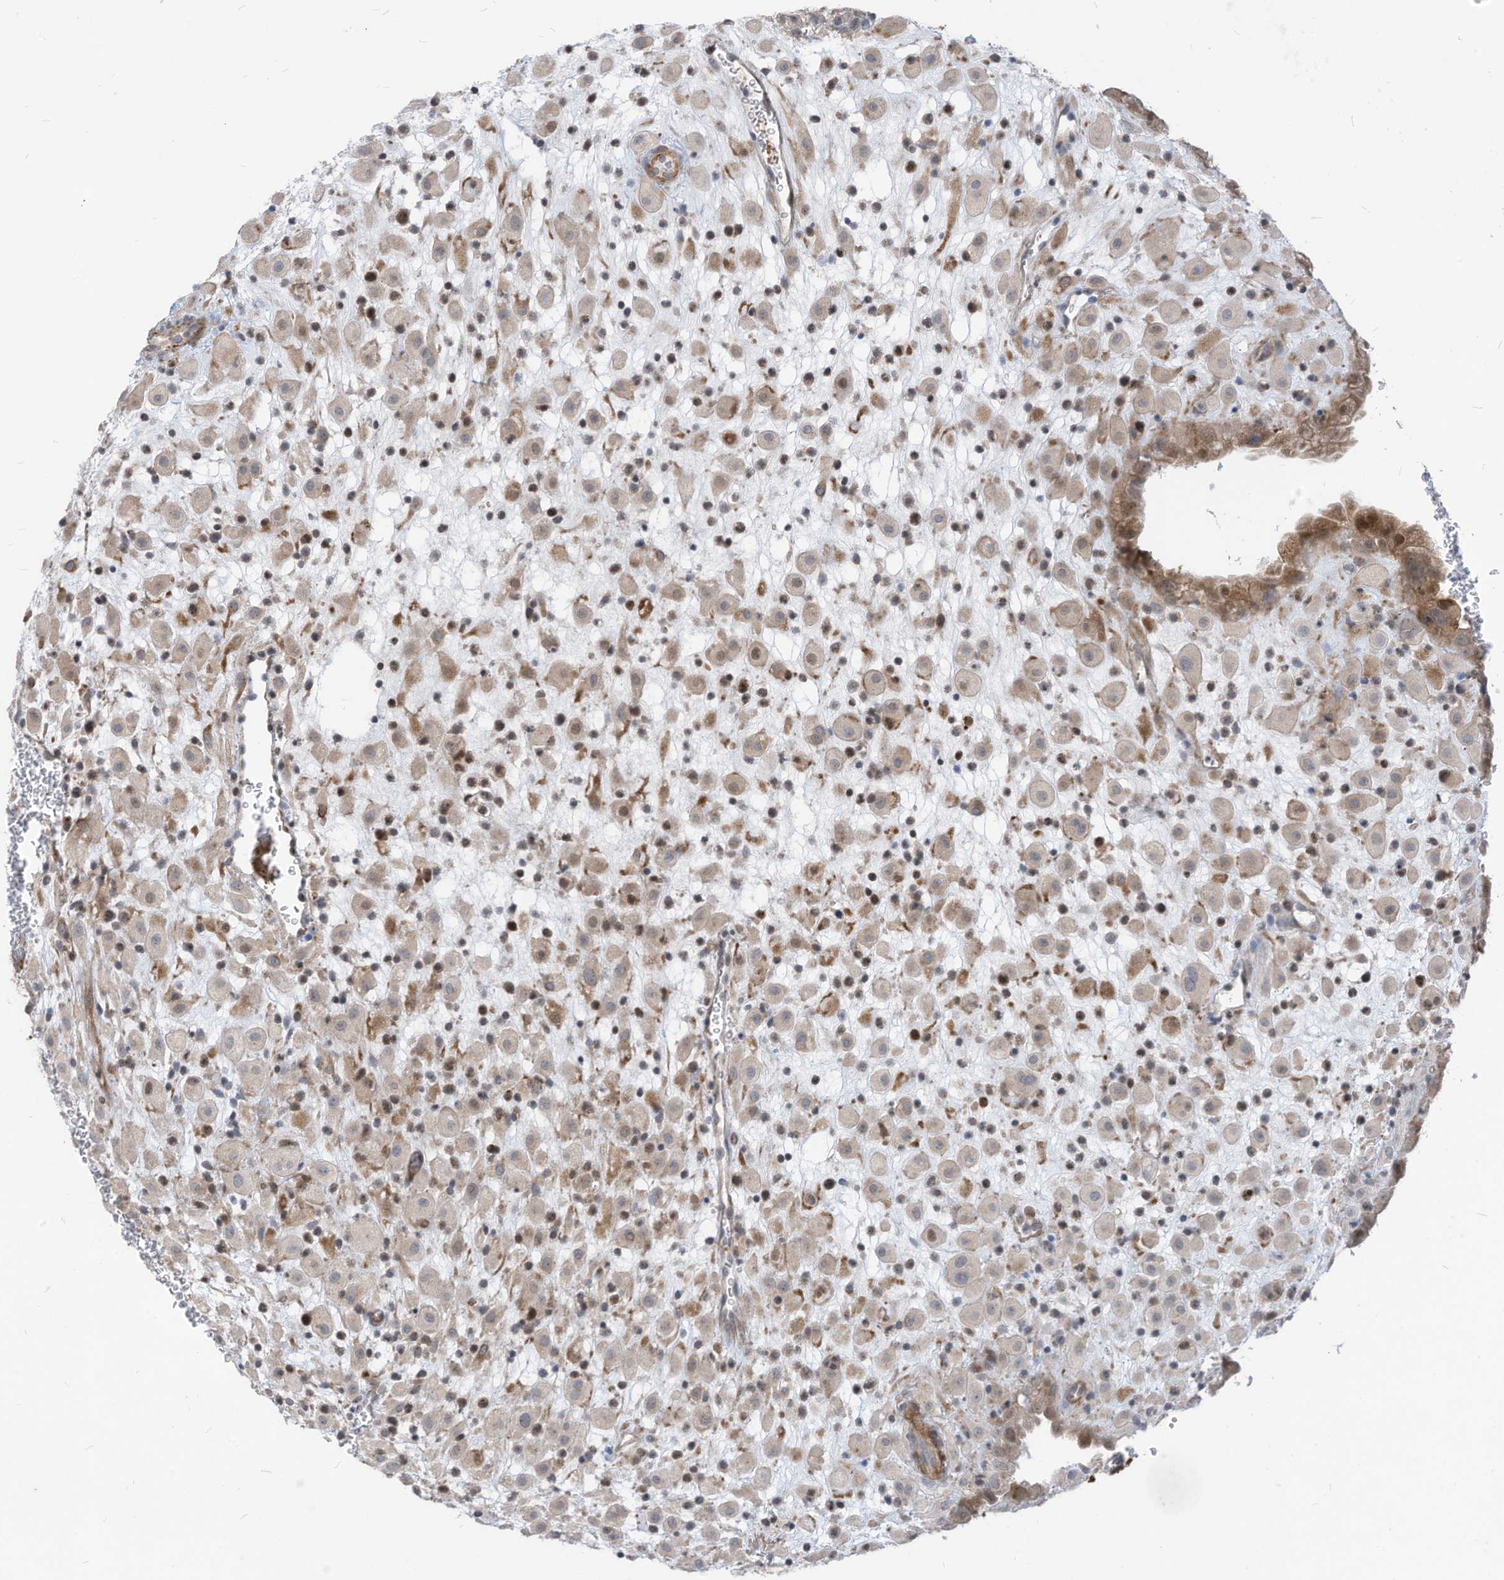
{"staining": {"intensity": "weak", "quantity": "<25%", "location": "nuclear"}, "tissue": "placenta", "cell_type": "Decidual cells", "image_type": "normal", "snomed": [{"axis": "morphology", "description": "Normal tissue, NOS"}, {"axis": "topography", "description": "Placenta"}], "caption": "IHC image of benign human placenta stained for a protein (brown), which shows no expression in decidual cells. (Stains: DAB immunohistochemistry with hematoxylin counter stain, Microscopy: brightfield microscopy at high magnification).", "gene": "GPATCH3", "patient": {"sex": "female", "age": 35}}